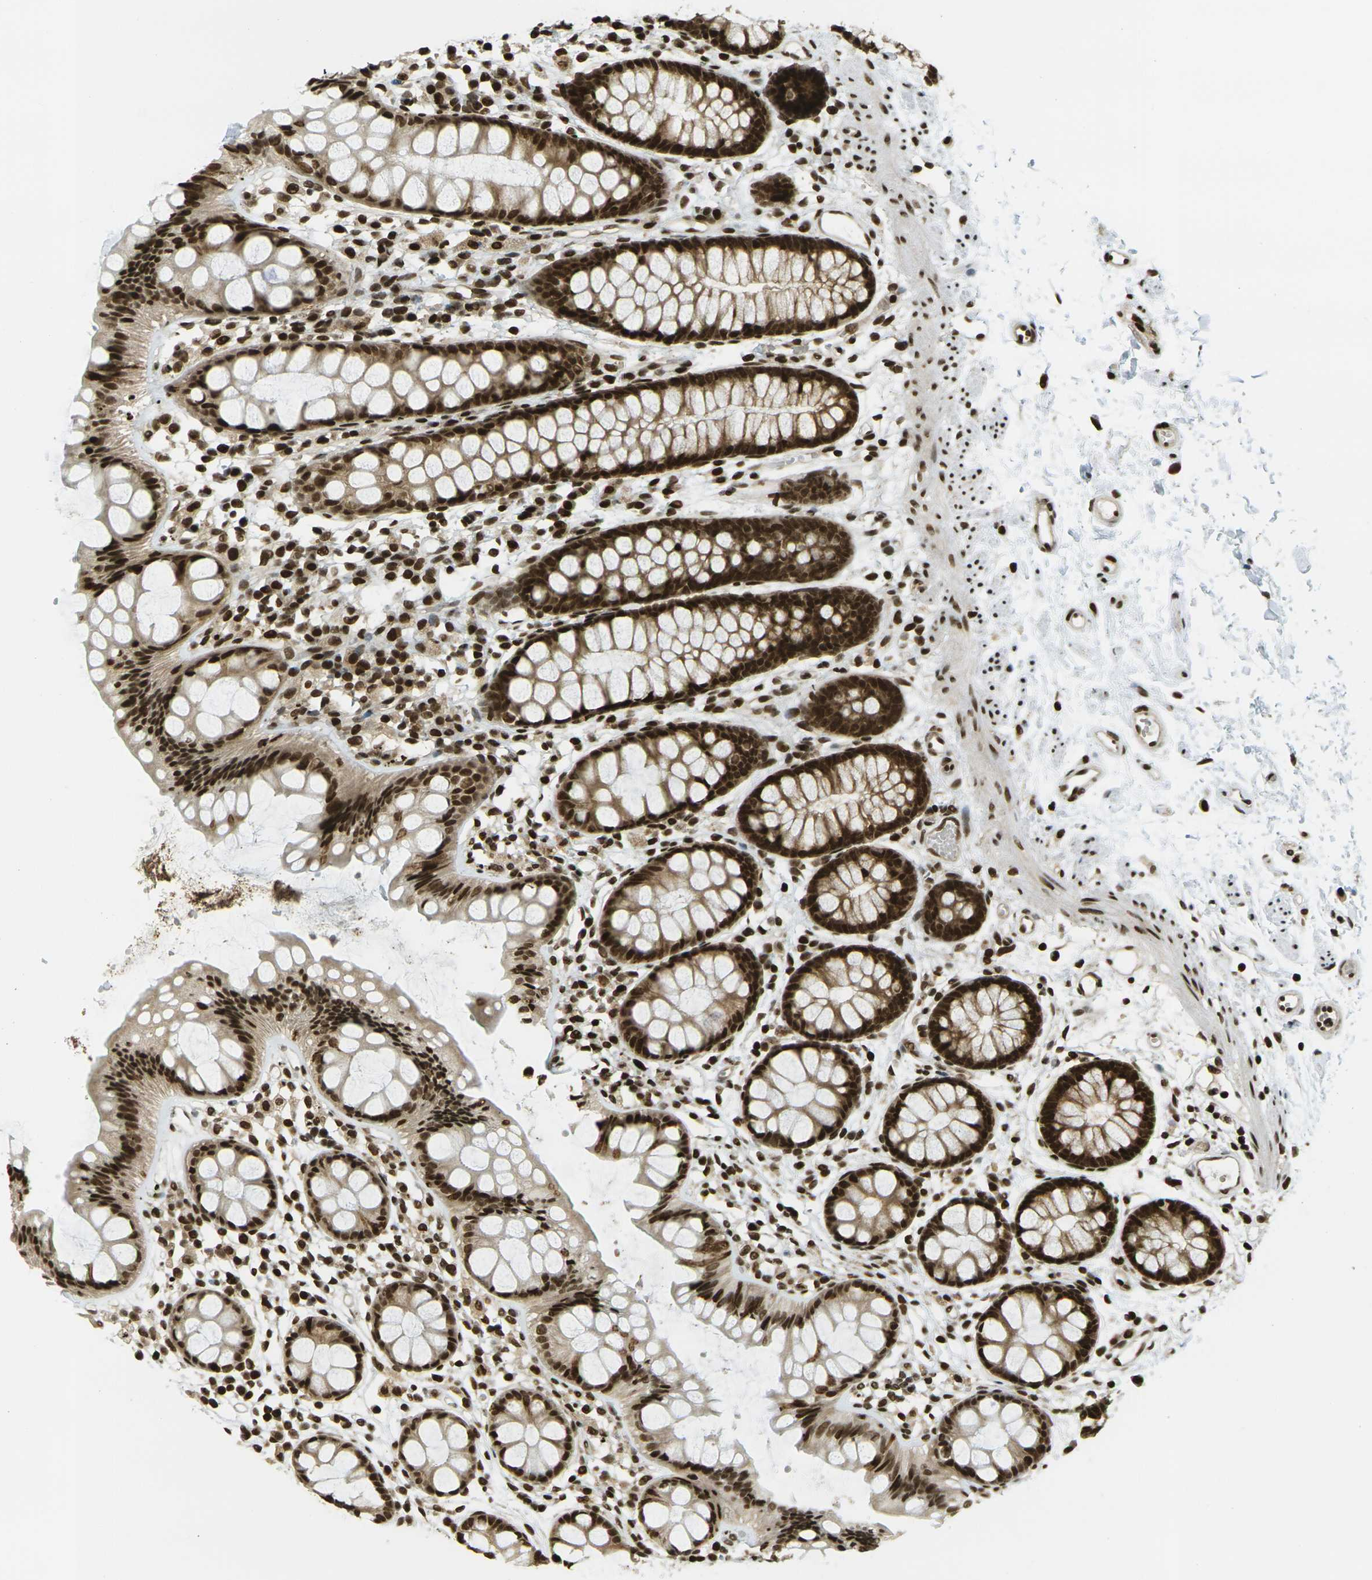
{"staining": {"intensity": "strong", "quantity": ">75%", "location": "cytoplasmic/membranous,nuclear"}, "tissue": "rectum", "cell_type": "Glandular cells", "image_type": "normal", "snomed": [{"axis": "morphology", "description": "Normal tissue, NOS"}, {"axis": "topography", "description": "Rectum"}], "caption": "Protein staining exhibits strong cytoplasmic/membranous,nuclear positivity in approximately >75% of glandular cells in normal rectum. (brown staining indicates protein expression, while blue staining denotes nuclei).", "gene": "RUVBL2", "patient": {"sex": "female", "age": 66}}